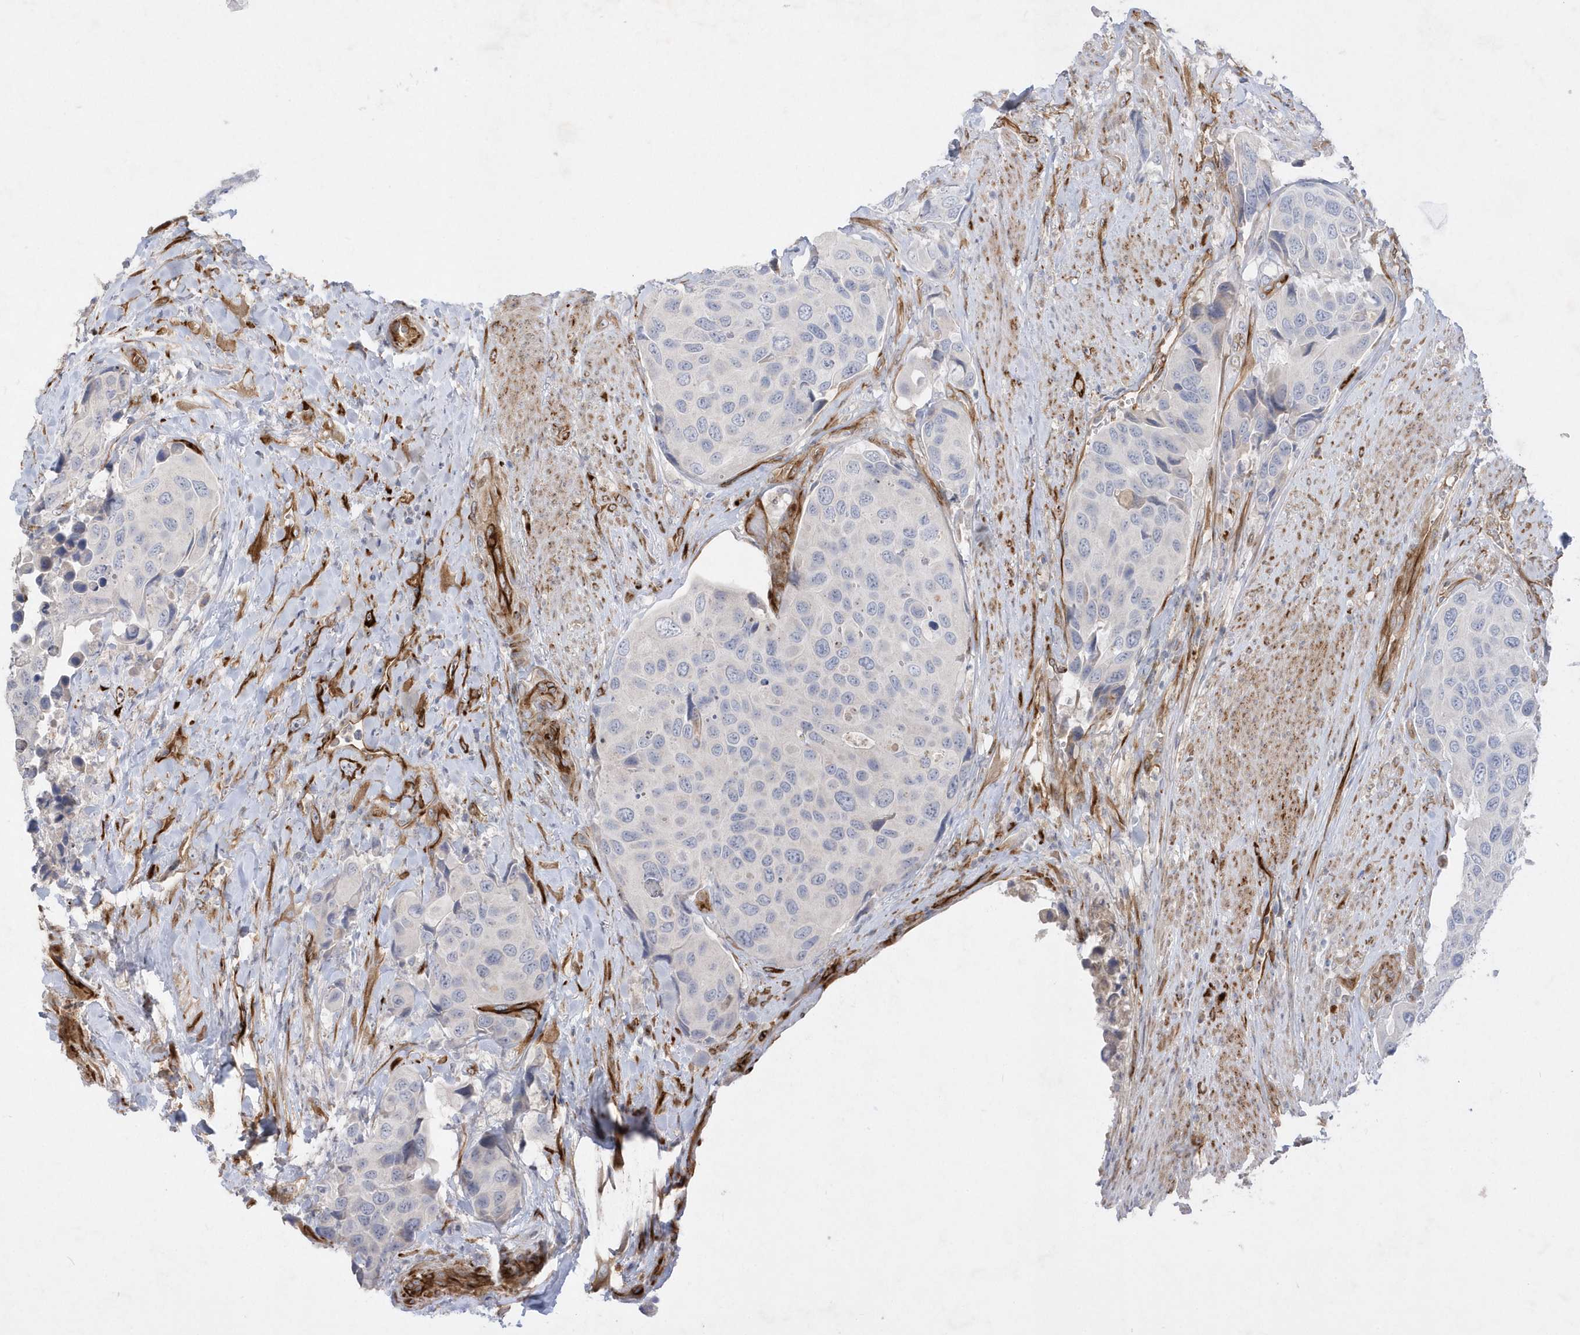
{"staining": {"intensity": "negative", "quantity": "none", "location": "none"}, "tissue": "urothelial cancer", "cell_type": "Tumor cells", "image_type": "cancer", "snomed": [{"axis": "morphology", "description": "Urothelial carcinoma, High grade"}, {"axis": "topography", "description": "Urinary bladder"}], "caption": "IHC histopathology image of neoplastic tissue: high-grade urothelial carcinoma stained with DAB demonstrates no significant protein positivity in tumor cells.", "gene": "TMEM132B", "patient": {"sex": "male", "age": 74}}